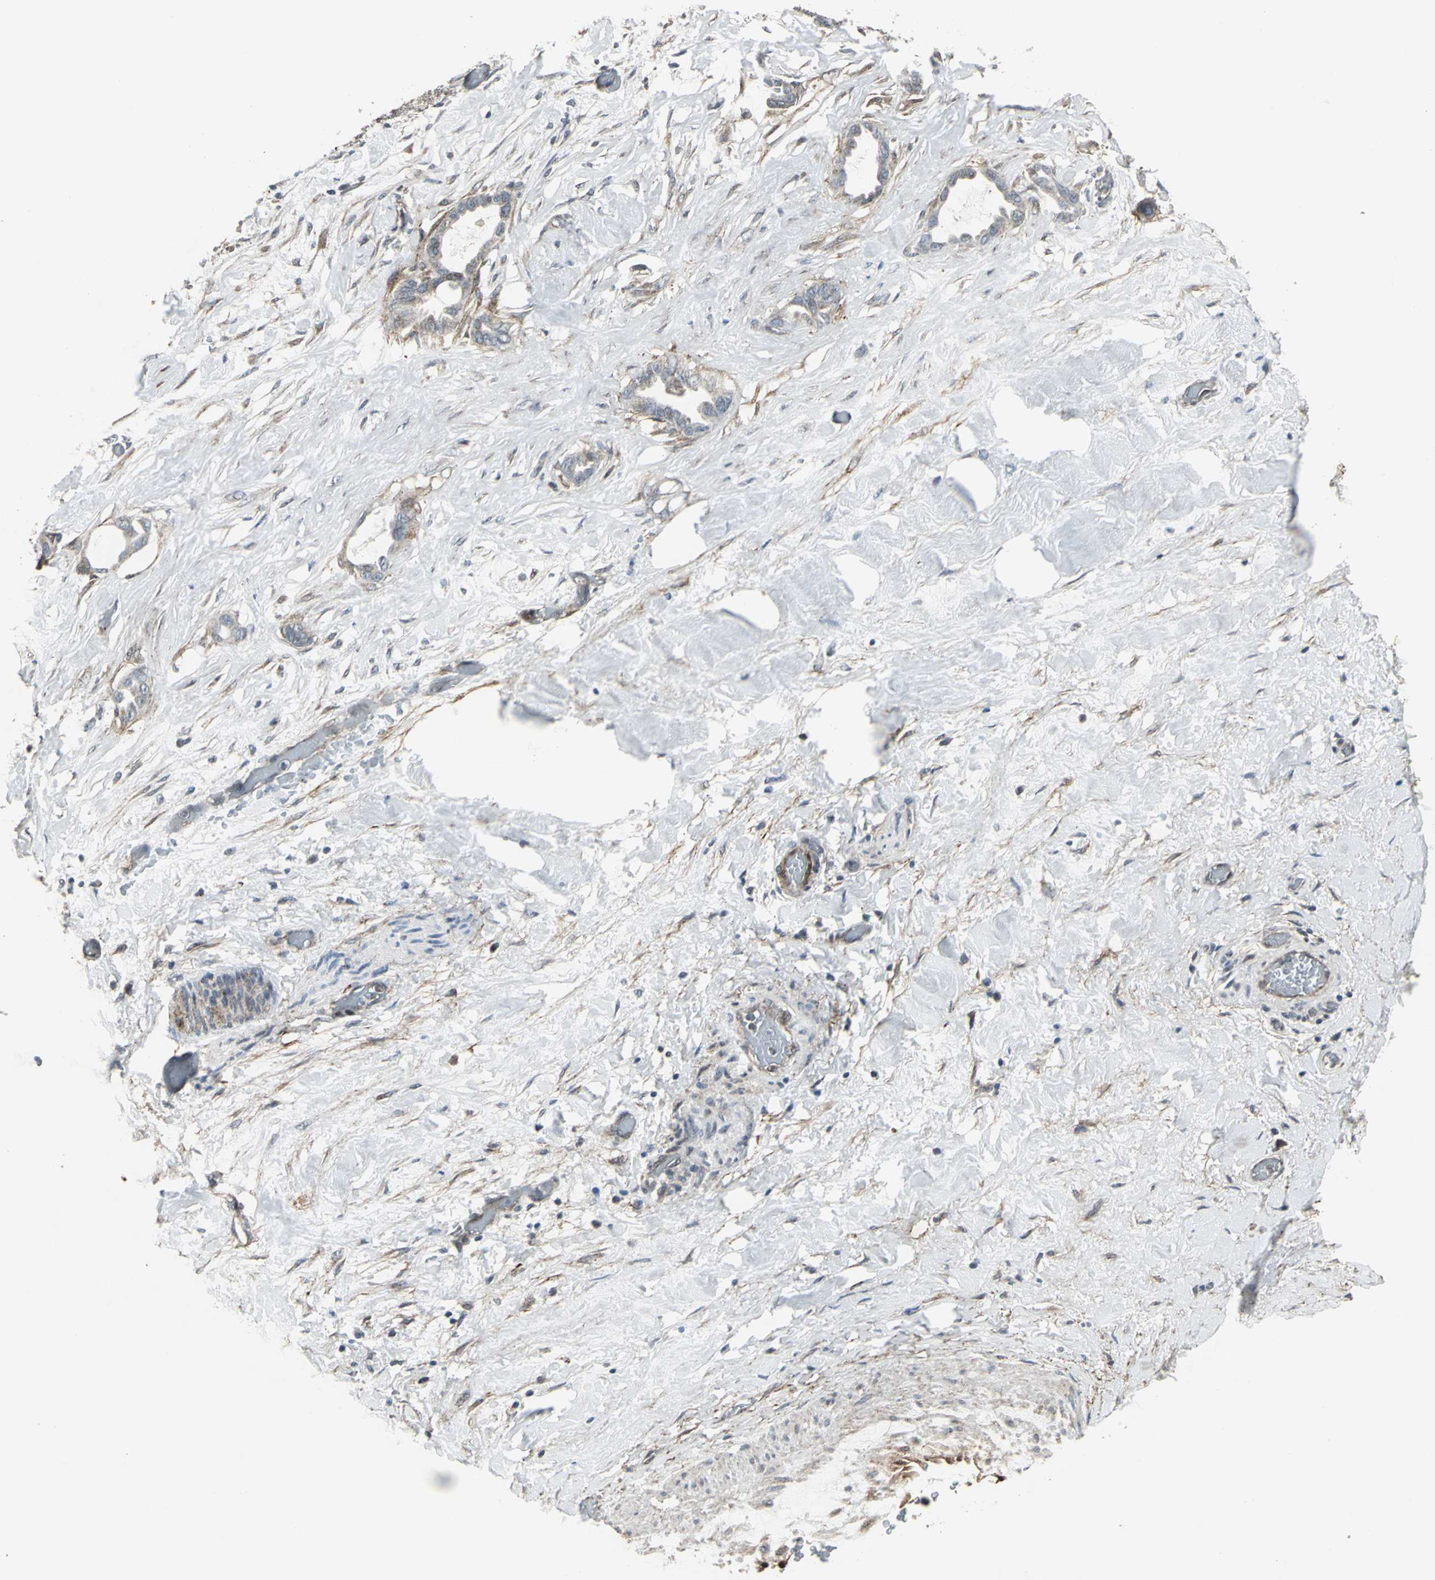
{"staining": {"intensity": "weak", "quantity": "<25%", "location": "cytoplasmic/membranous"}, "tissue": "liver cancer", "cell_type": "Tumor cells", "image_type": "cancer", "snomed": [{"axis": "morphology", "description": "Cholangiocarcinoma"}, {"axis": "topography", "description": "Liver"}], "caption": "Micrograph shows no protein staining in tumor cells of cholangiocarcinoma (liver) tissue.", "gene": "DNAJB4", "patient": {"sex": "female", "age": 65}}